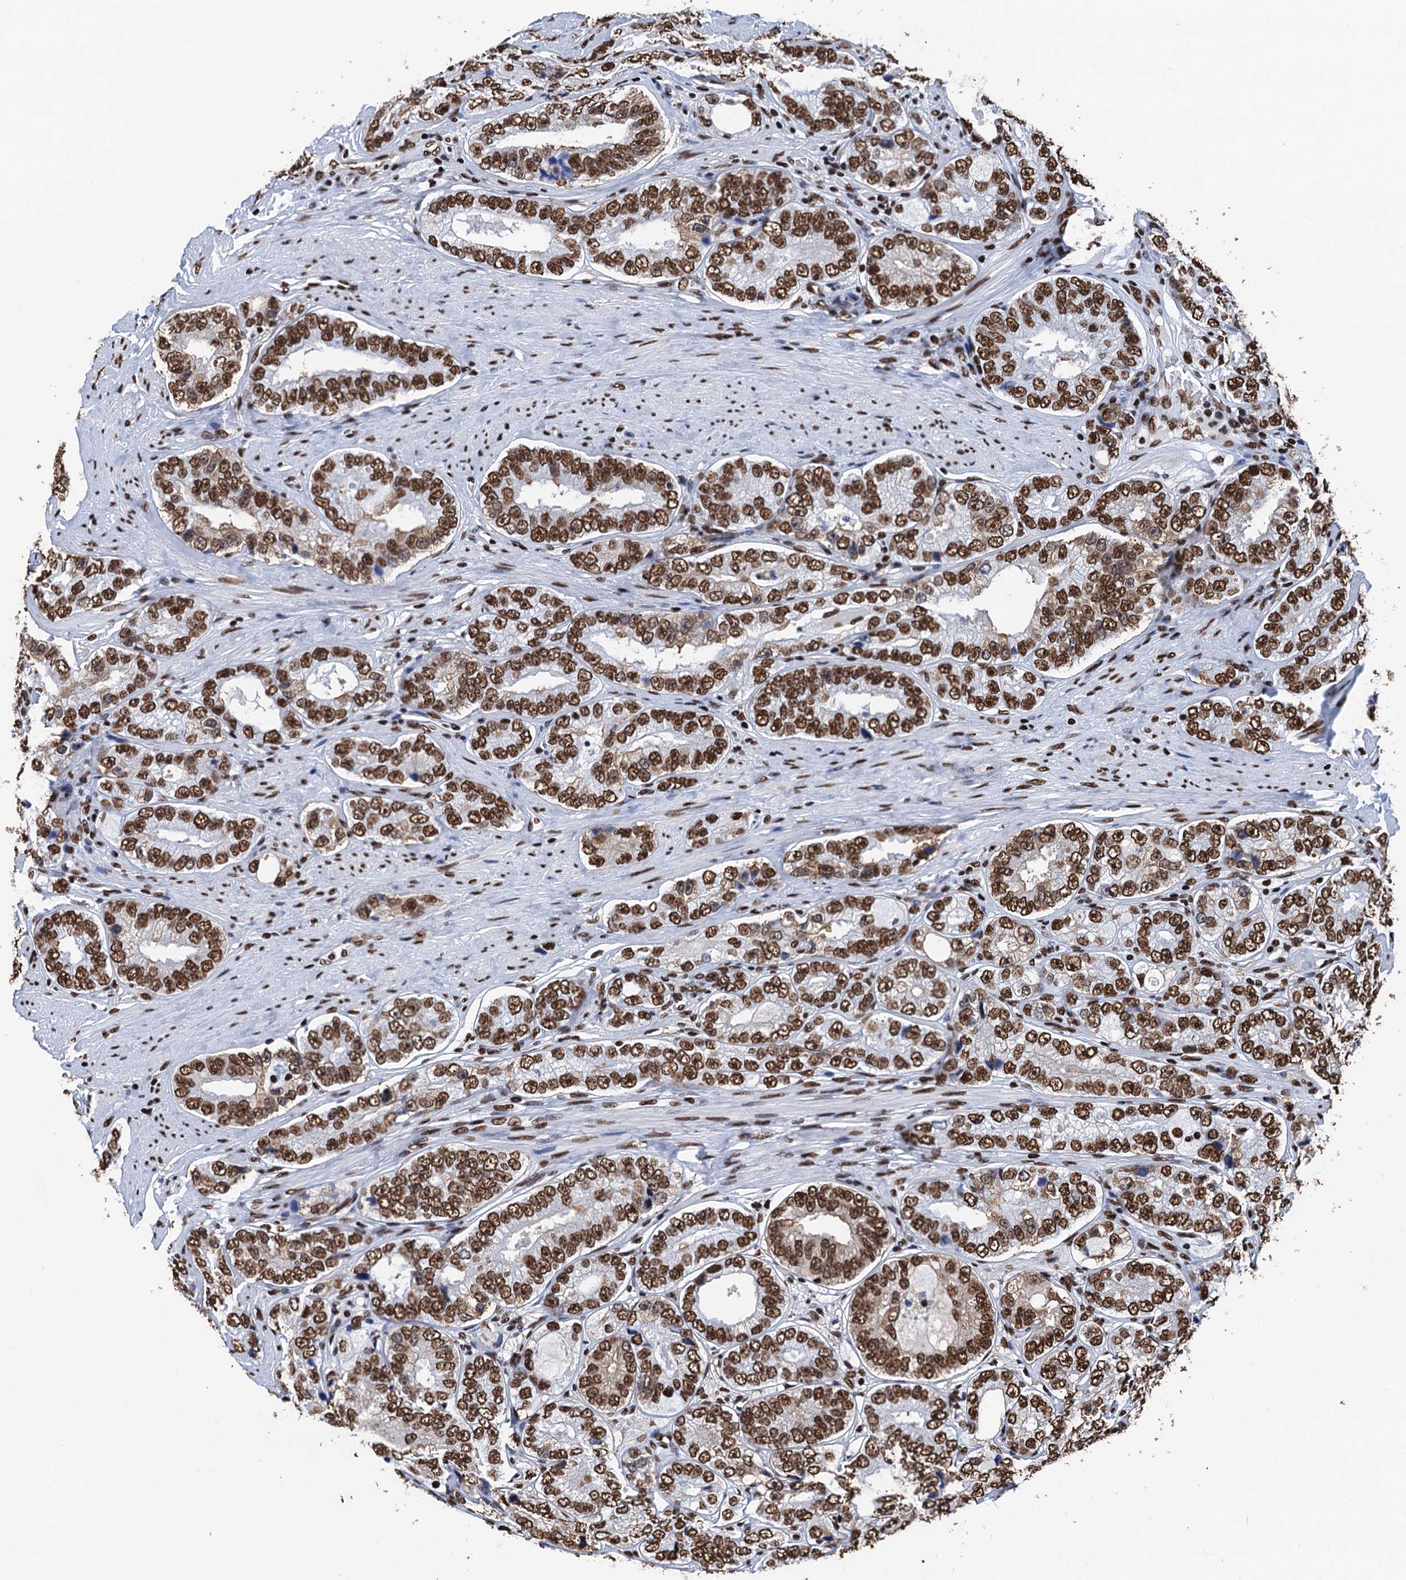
{"staining": {"intensity": "strong", "quantity": ">75%", "location": "nuclear"}, "tissue": "prostate cancer", "cell_type": "Tumor cells", "image_type": "cancer", "snomed": [{"axis": "morphology", "description": "Adenocarcinoma, High grade"}, {"axis": "topography", "description": "Prostate"}], "caption": "A high-resolution photomicrograph shows IHC staining of prostate high-grade adenocarcinoma, which reveals strong nuclear expression in about >75% of tumor cells. The staining was performed using DAB (3,3'-diaminobenzidine) to visualize the protein expression in brown, while the nuclei were stained in blue with hematoxylin (Magnification: 20x).", "gene": "UBA2", "patient": {"sex": "male", "age": 56}}